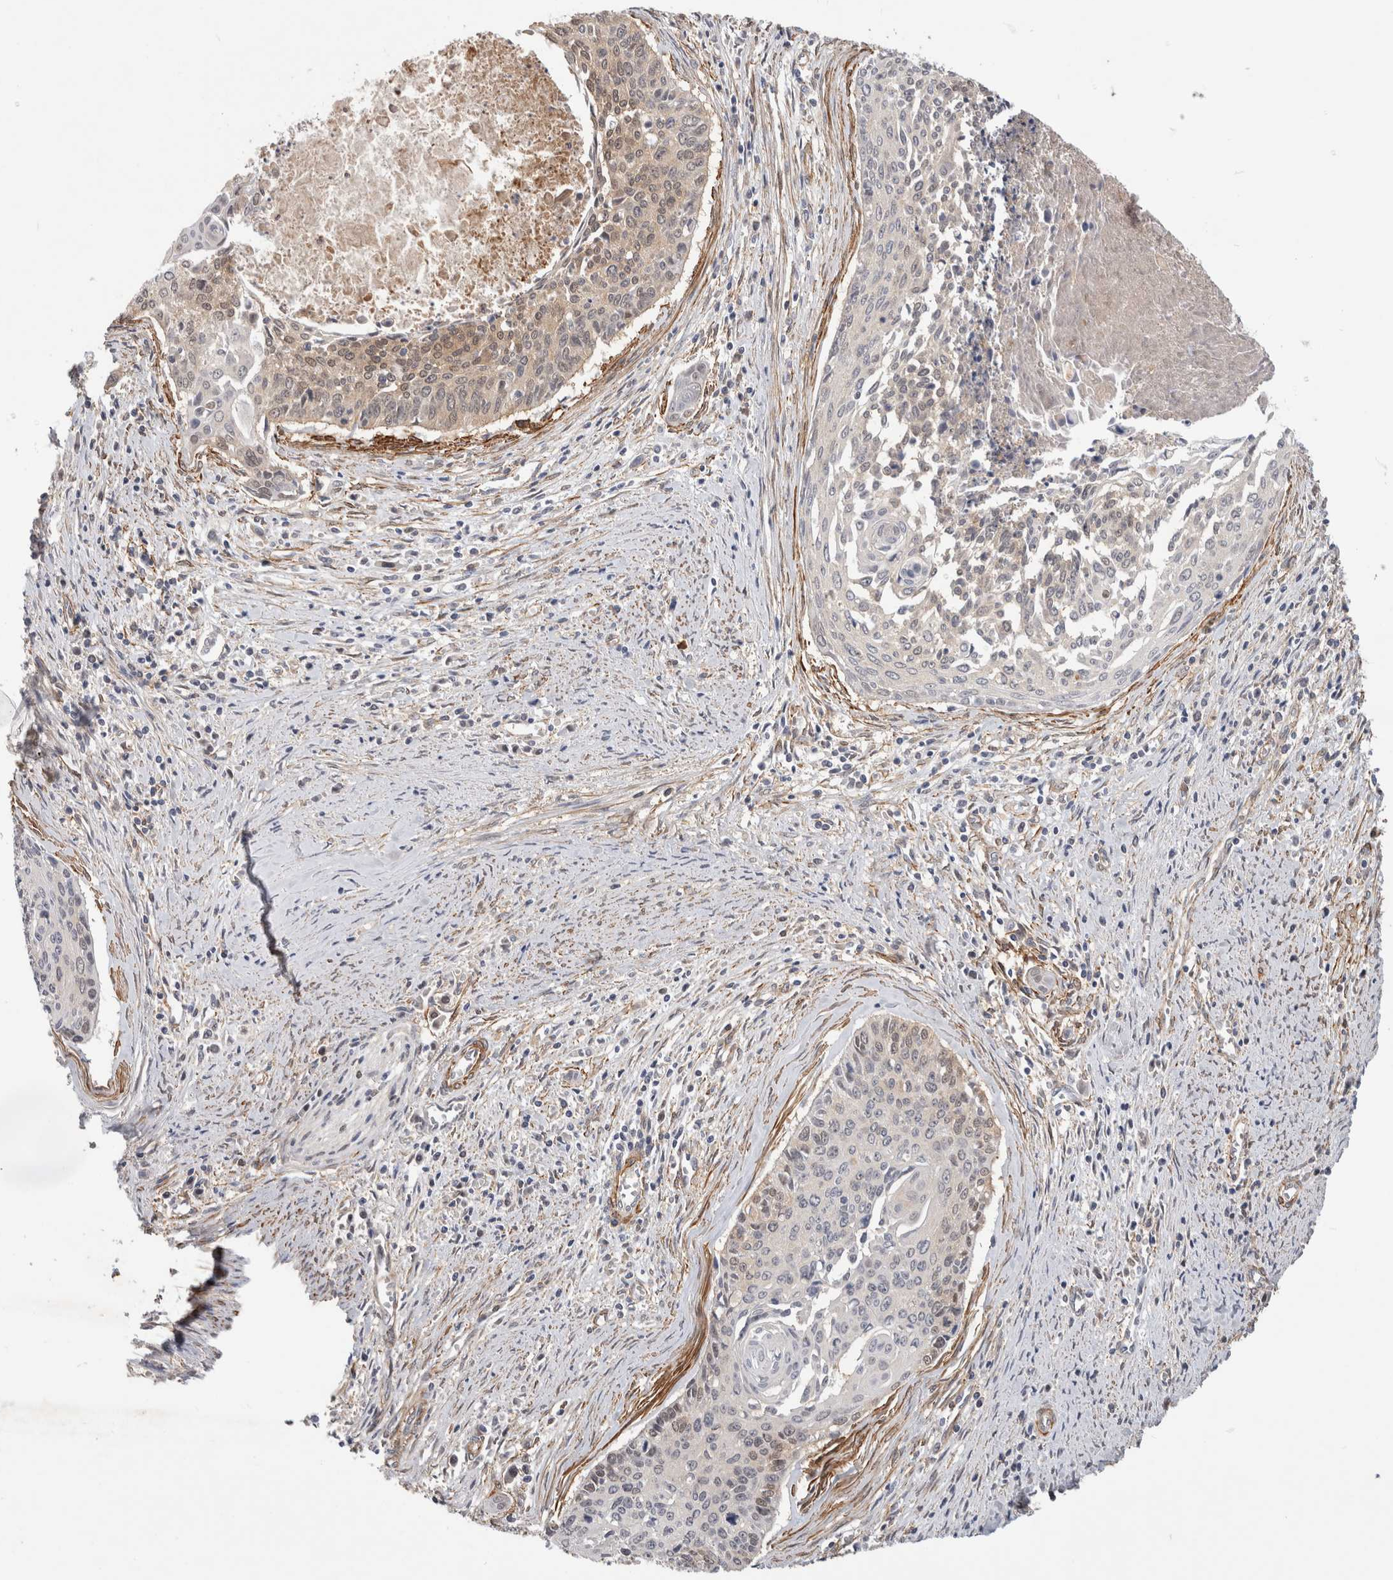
{"staining": {"intensity": "weak", "quantity": "<25%", "location": "cytoplasmic/membranous"}, "tissue": "cervical cancer", "cell_type": "Tumor cells", "image_type": "cancer", "snomed": [{"axis": "morphology", "description": "Squamous cell carcinoma, NOS"}, {"axis": "topography", "description": "Cervix"}], "caption": "Cervical cancer (squamous cell carcinoma) was stained to show a protein in brown. There is no significant staining in tumor cells.", "gene": "PGM1", "patient": {"sex": "female", "age": 55}}